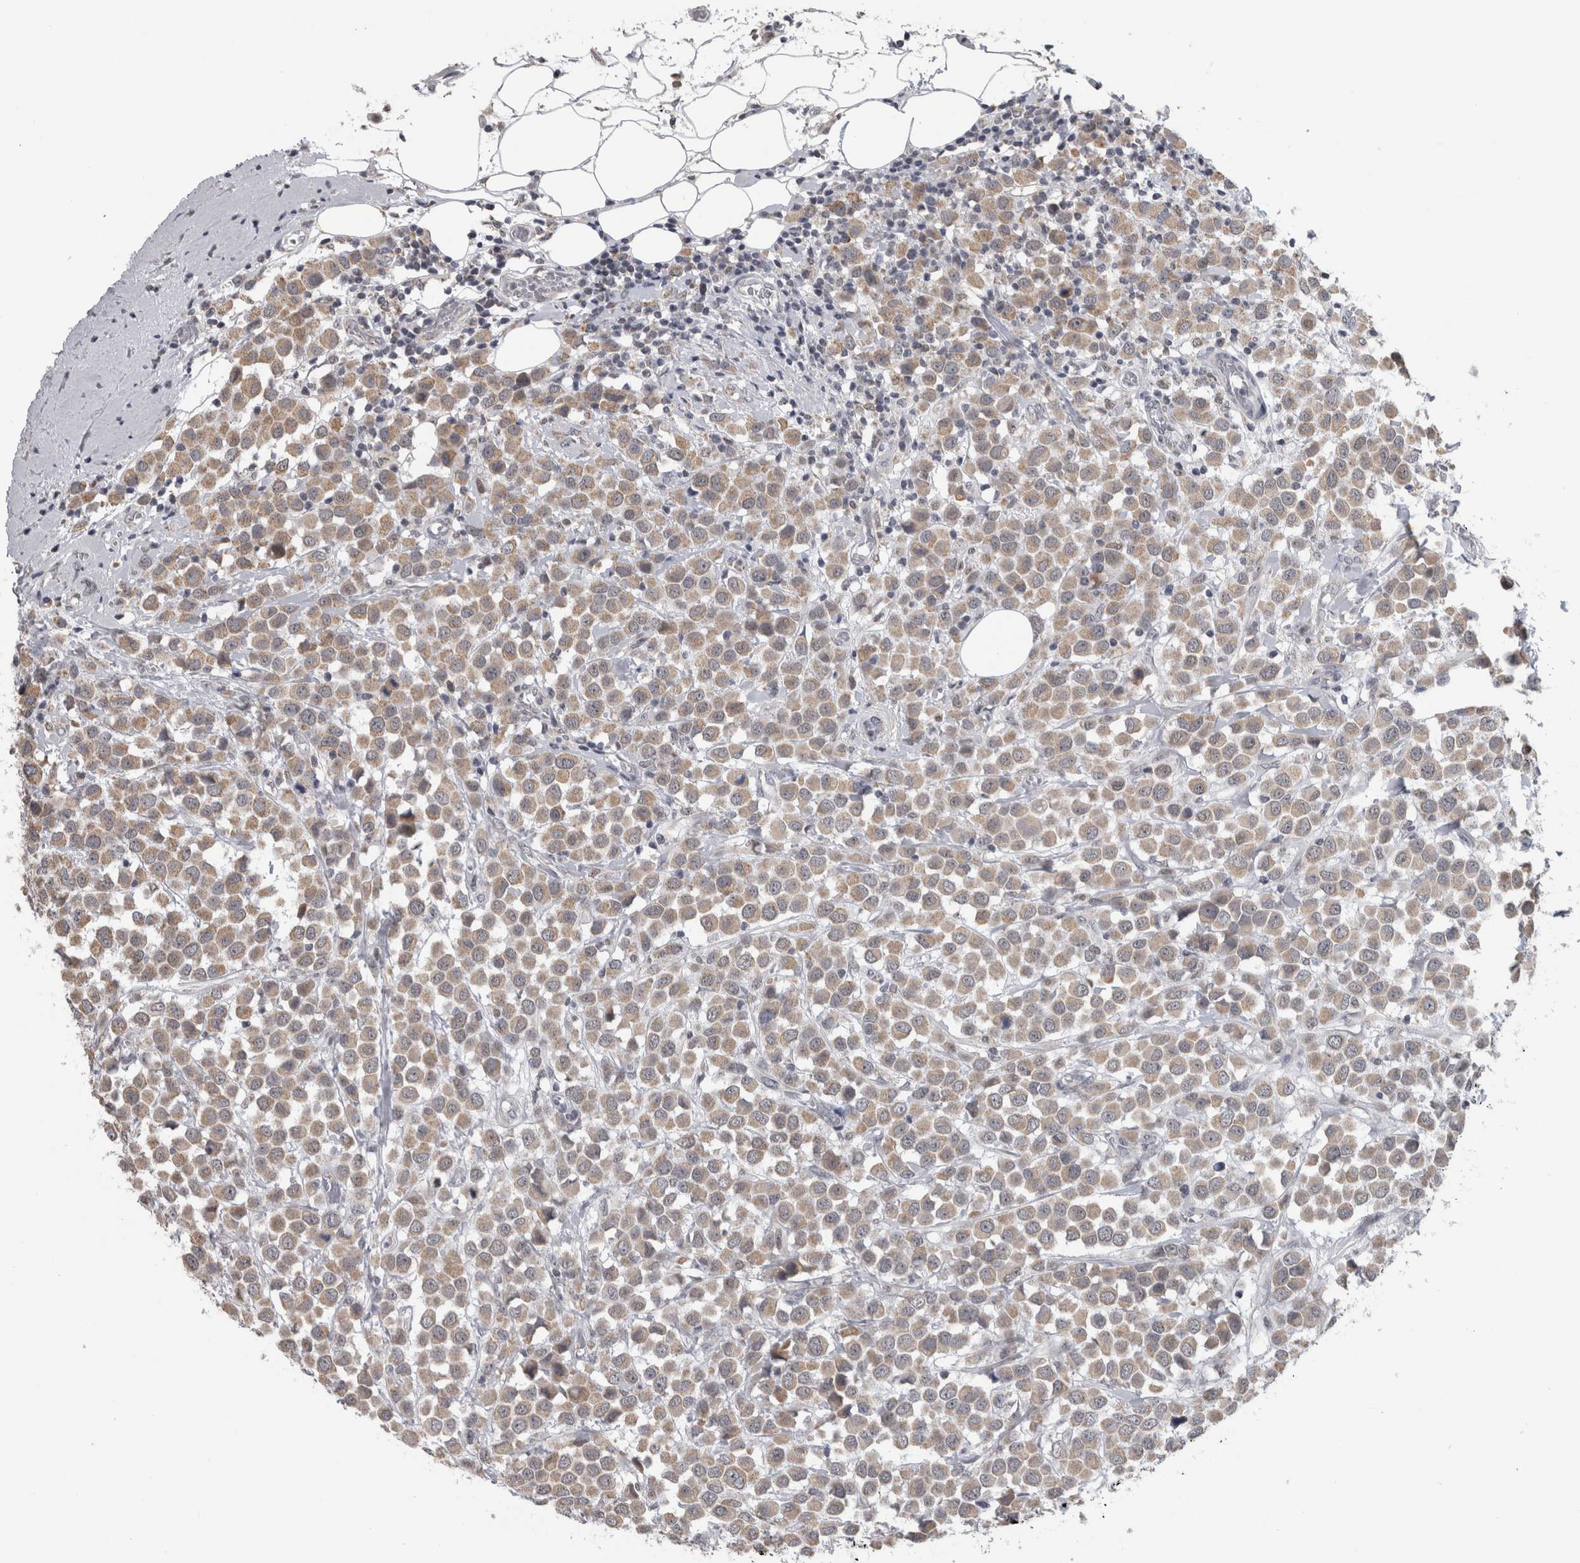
{"staining": {"intensity": "weak", "quantity": ">75%", "location": "cytoplasmic/membranous"}, "tissue": "breast cancer", "cell_type": "Tumor cells", "image_type": "cancer", "snomed": [{"axis": "morphology", "description": "Duct carcinoma"}, {"axis": "topography", "description": "Breast"}], "caption": "DAB (3,3'-diaminobenzidine) immunohistochemical staining of human breast cancer (intraductal carcinoma) reveals weak cytoplasmic/membranous protein positivity in about >75% of tumor cells.", "gene": "OR2K2", "patient": {"sex": "female", "age": 61}}